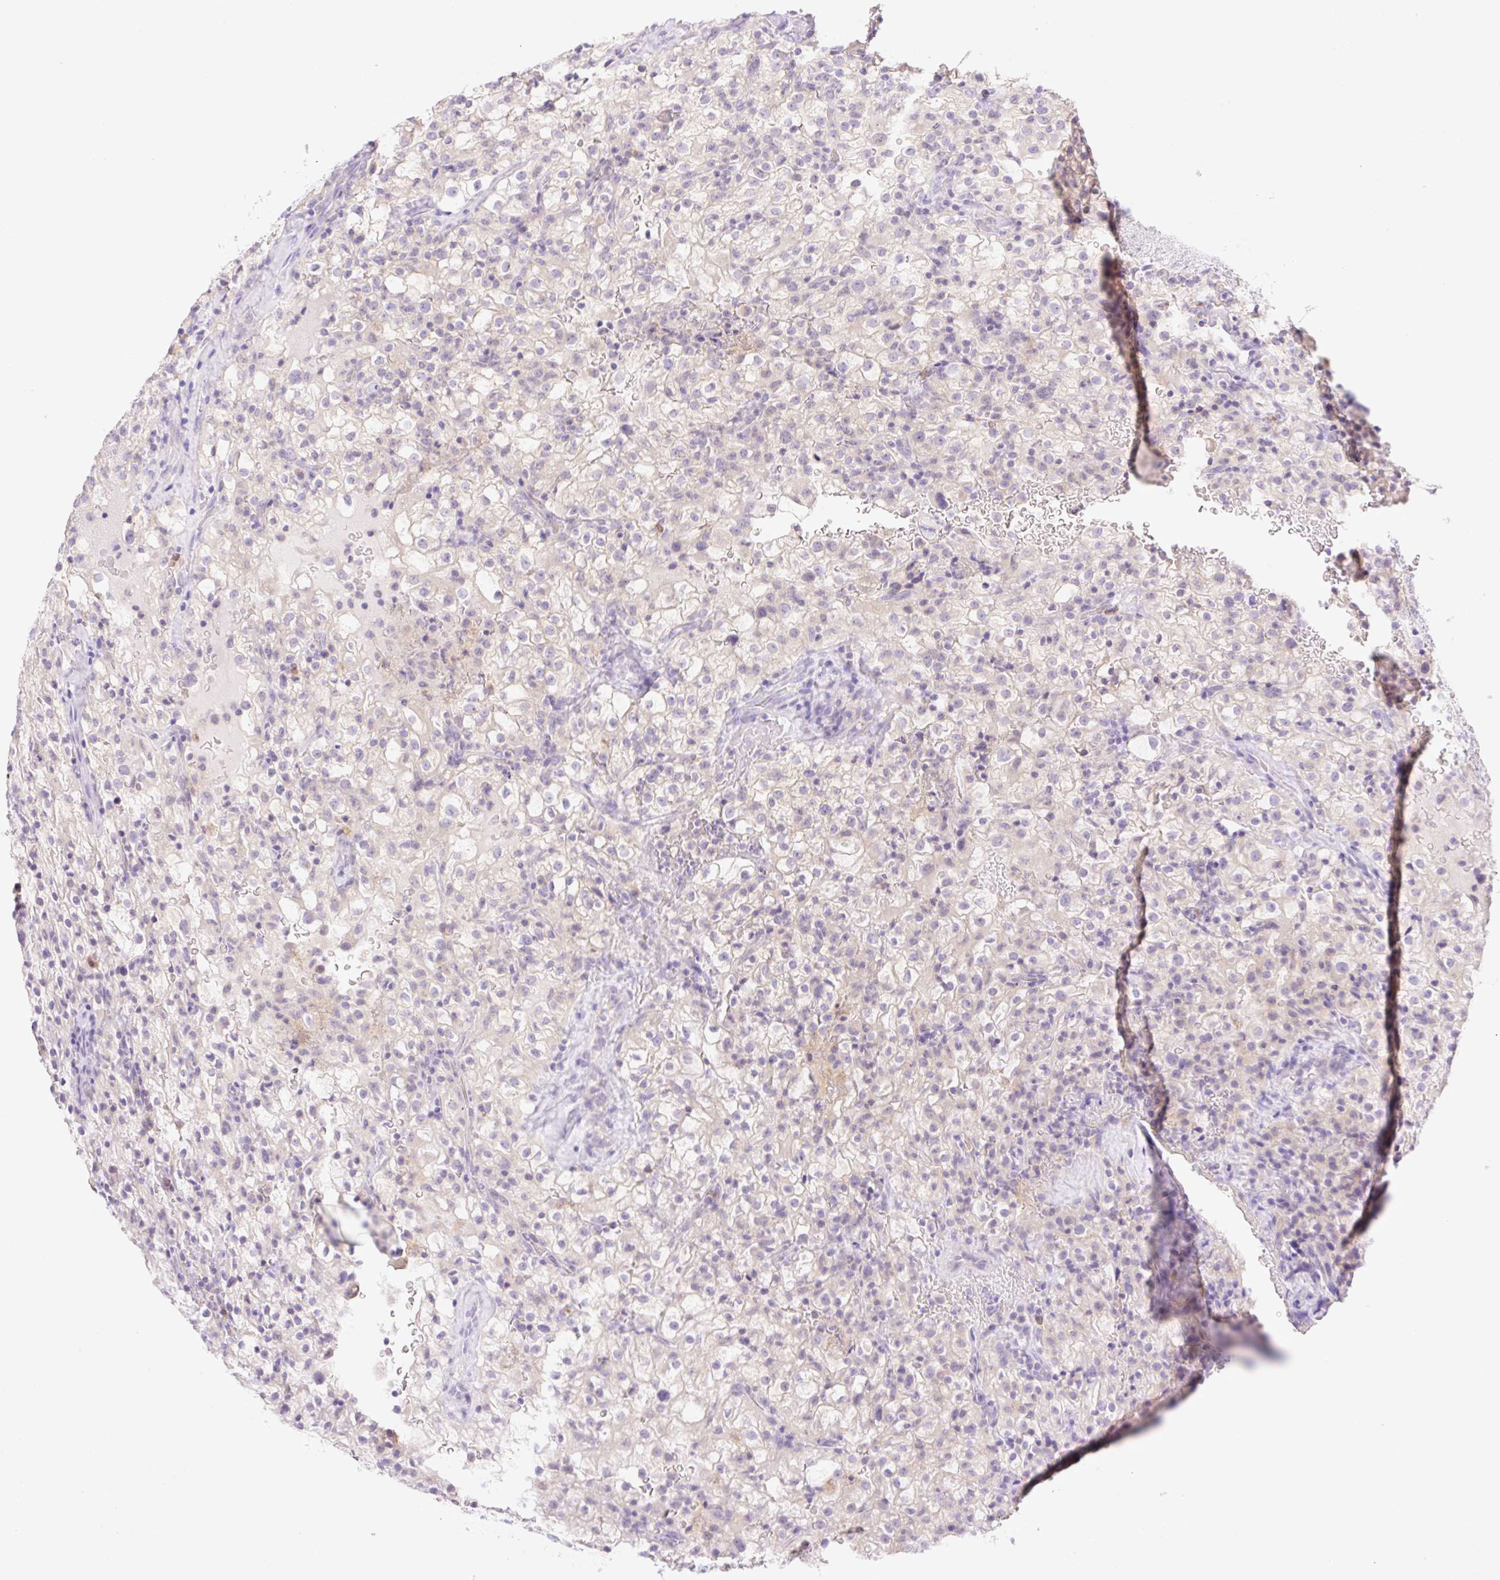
{"staining": {"intensity": "negative", "quantity": "none", "location": "none"}, "tissue": "renal cancer", "cell_type": "Tumor cells", "image_type": "cancer", "snomed": [{"axis": "morphology", "description": "Adenocarcinoma, NOS"}, {"axis": "topography", "description": "Kidney"}], "caption": "Protein analysis of renal adenocarcinoma exhibits no significant staining in tumor cells.", "gene": "DENND5A", "patient": {"sex": "female", "age": 74}}